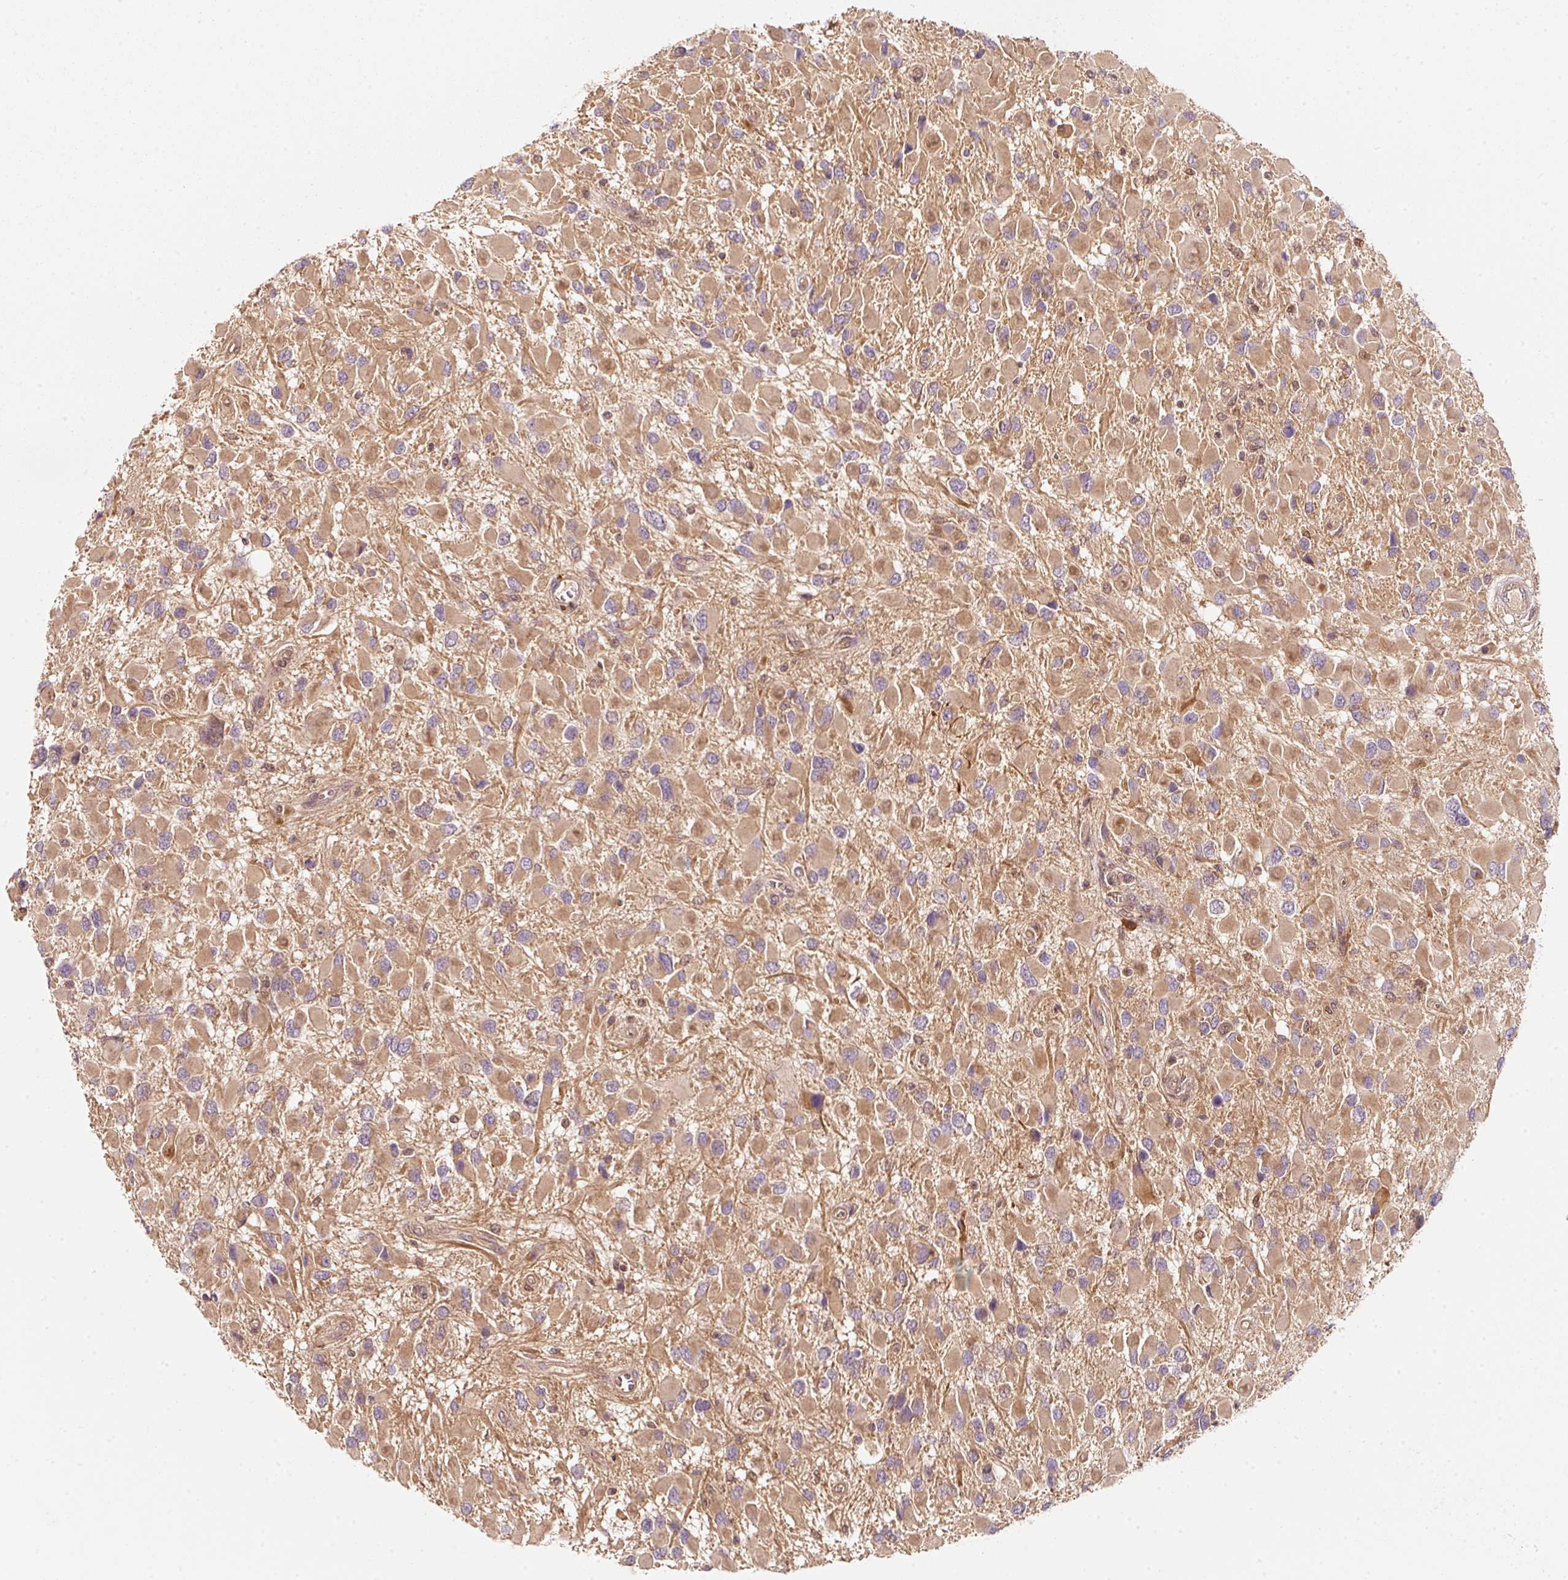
{"staining": {"intensity": "moderate", "quantity": ">75%", "location": "cytoplasmic/membranous"}, "tissue": "glioma", "cell_type": "Tumor cells", "image_type": "cancer", "snomed": [{"axis": "morphology", "description": "Glioma, malignant, High grade"}, {"axis": "topography", "description": "Brain"}], "caption": "Immunohistochemistry of human glioma reveals medium levels of moderate cytoplasmic/membranous staining in about >75% of tumor cells.", "gene": "RRAS2", "patient": {"sex": "male", "age": 53}}